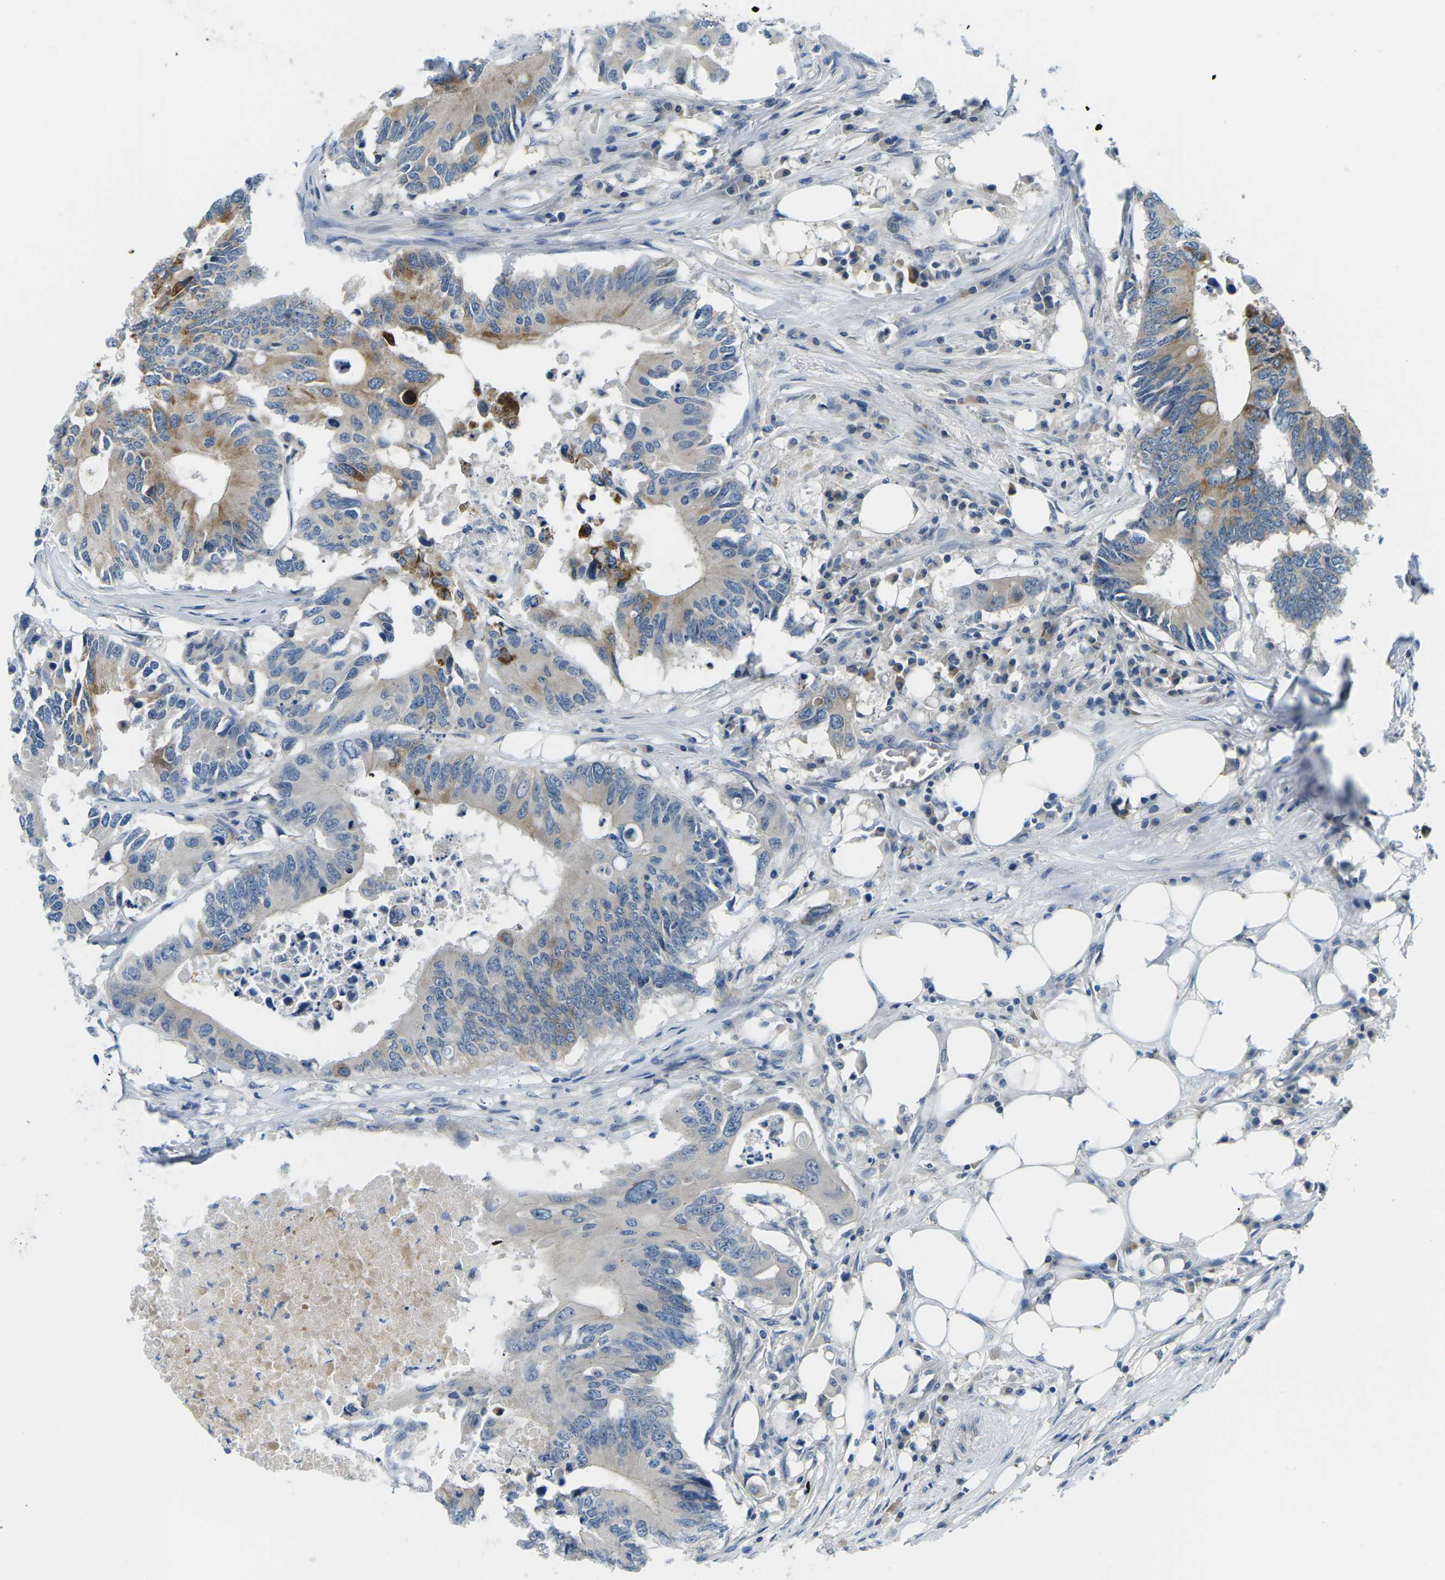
{"staining": {"intensity": "moderate", "quantity": "<25%", "location": "cytoplasmic/membranous"}, "tissue": "colorectal cancer", "cell_type": "Tumor cells", "image_type": "cancer", "snomed": [{"axis": "morphology", "description": "Adenocarcinoma, NOS"}, {"axis": "topography", "description": "Colon"}], "caption": "Colorectal cancer tissue shows moderate cytoplasmic/membranous staining in about <25% of tumor cells, visualized by immunohistochemistry.", "gene": "CTNND1", "patient": {"sex": "male", "age": 71}}